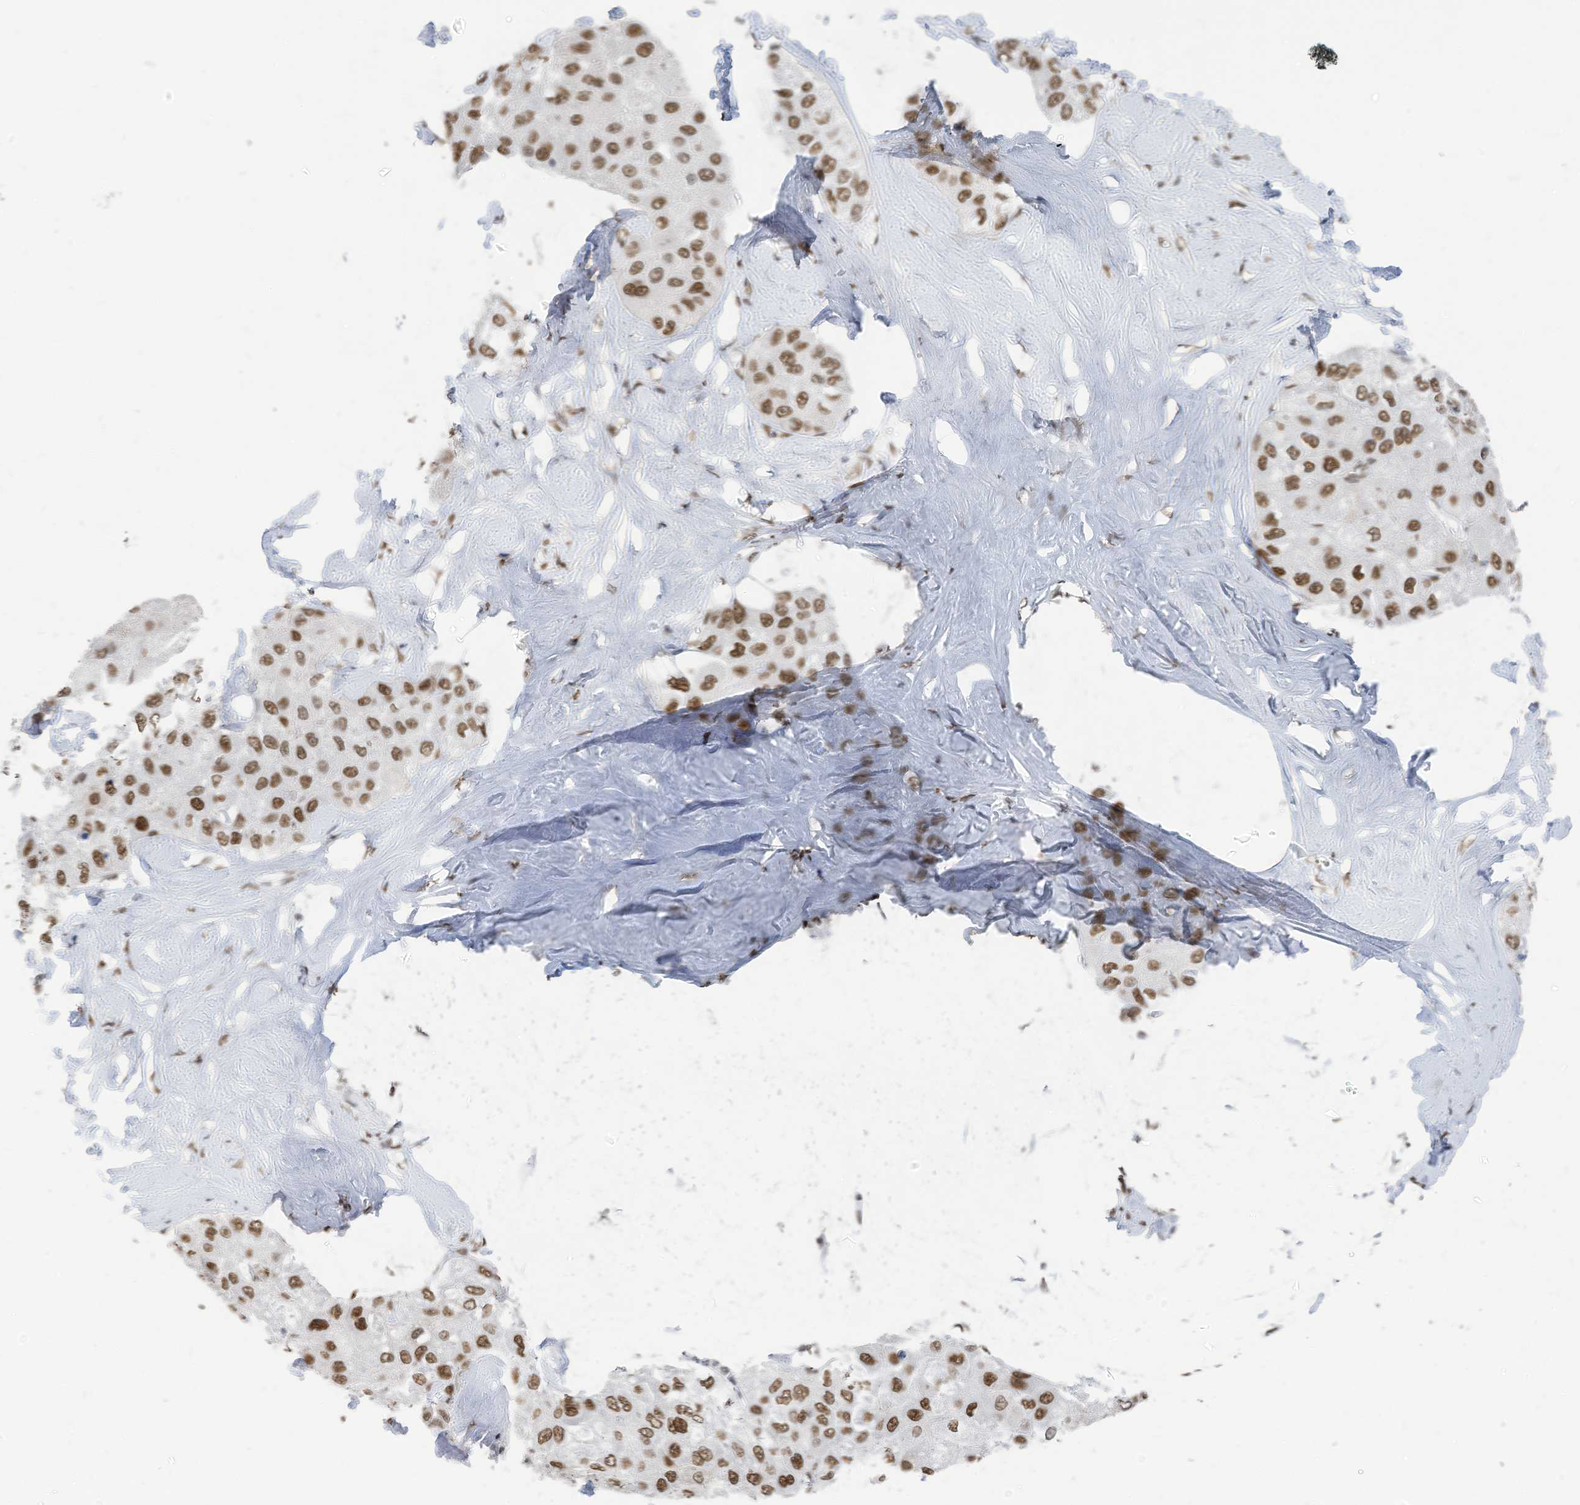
{"staining": {"intensity": "moderate", "quantity": ">75%", "location": "nuclear"}, "tissue": "liver cancer", "cell_type": "Tumor cells", "image_type": "cancer", "snomed": [{"axis": "morphology", "description": "Carcinoma, Hepatocellular, NOS"}, {"axis": "topography", "description": "Liver"}], "caption": "Immunohistochemical staining of human liver cancer shows medium levels of moderate nuclear staining in approximately >75% of tumor cells.", "gene": "KHSRP", "patient": {"sex": "male", "age": 80}}